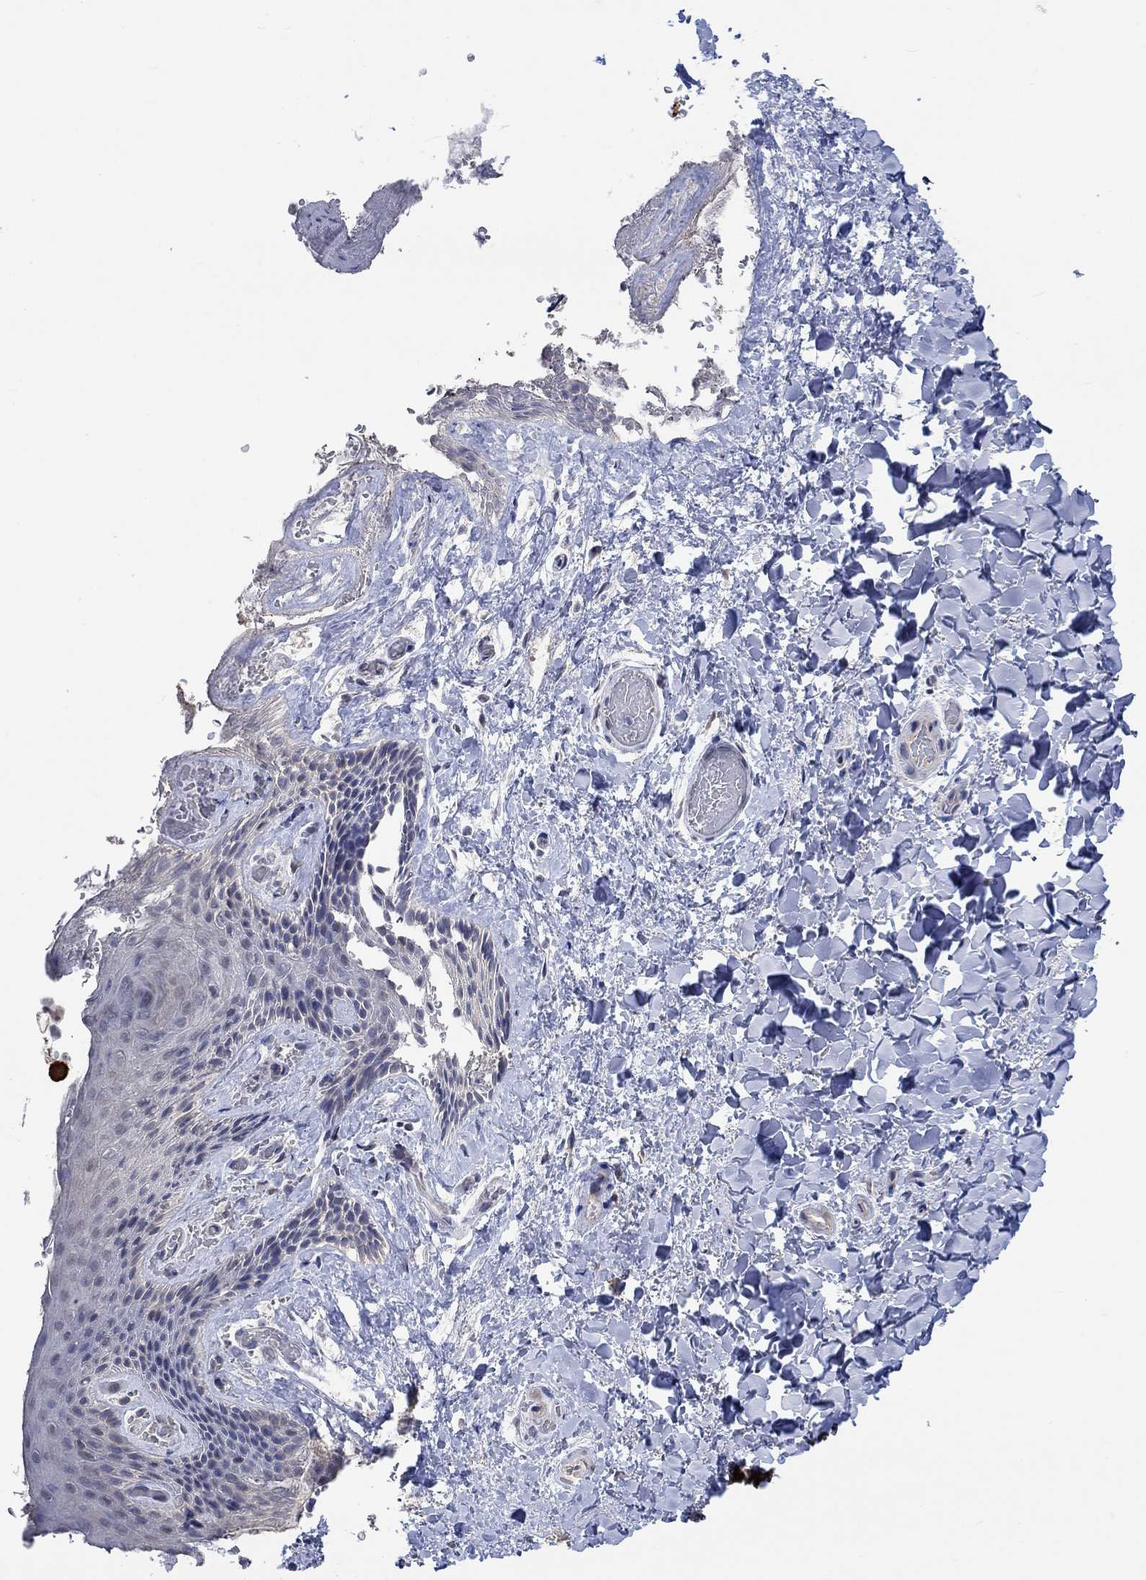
{"staining": {"intensity": "negative", "quantity": "none", "location": "none"}, "tissue": "skin", "cell_type": "Epidermal cells", "image_type": "normal", "snomed": [{"axis": "morphology", "description": "Normal tissue, NOS"}, {"axis": "topography", "description": "Anal"}], "caption": "Immunohistochemistry photomicrograph of normal skin stained for a protein (brown), which reveals no staining in epidermal cells.", "gene": "TGM2", "patient": {"sex": "male", "age": 36}}